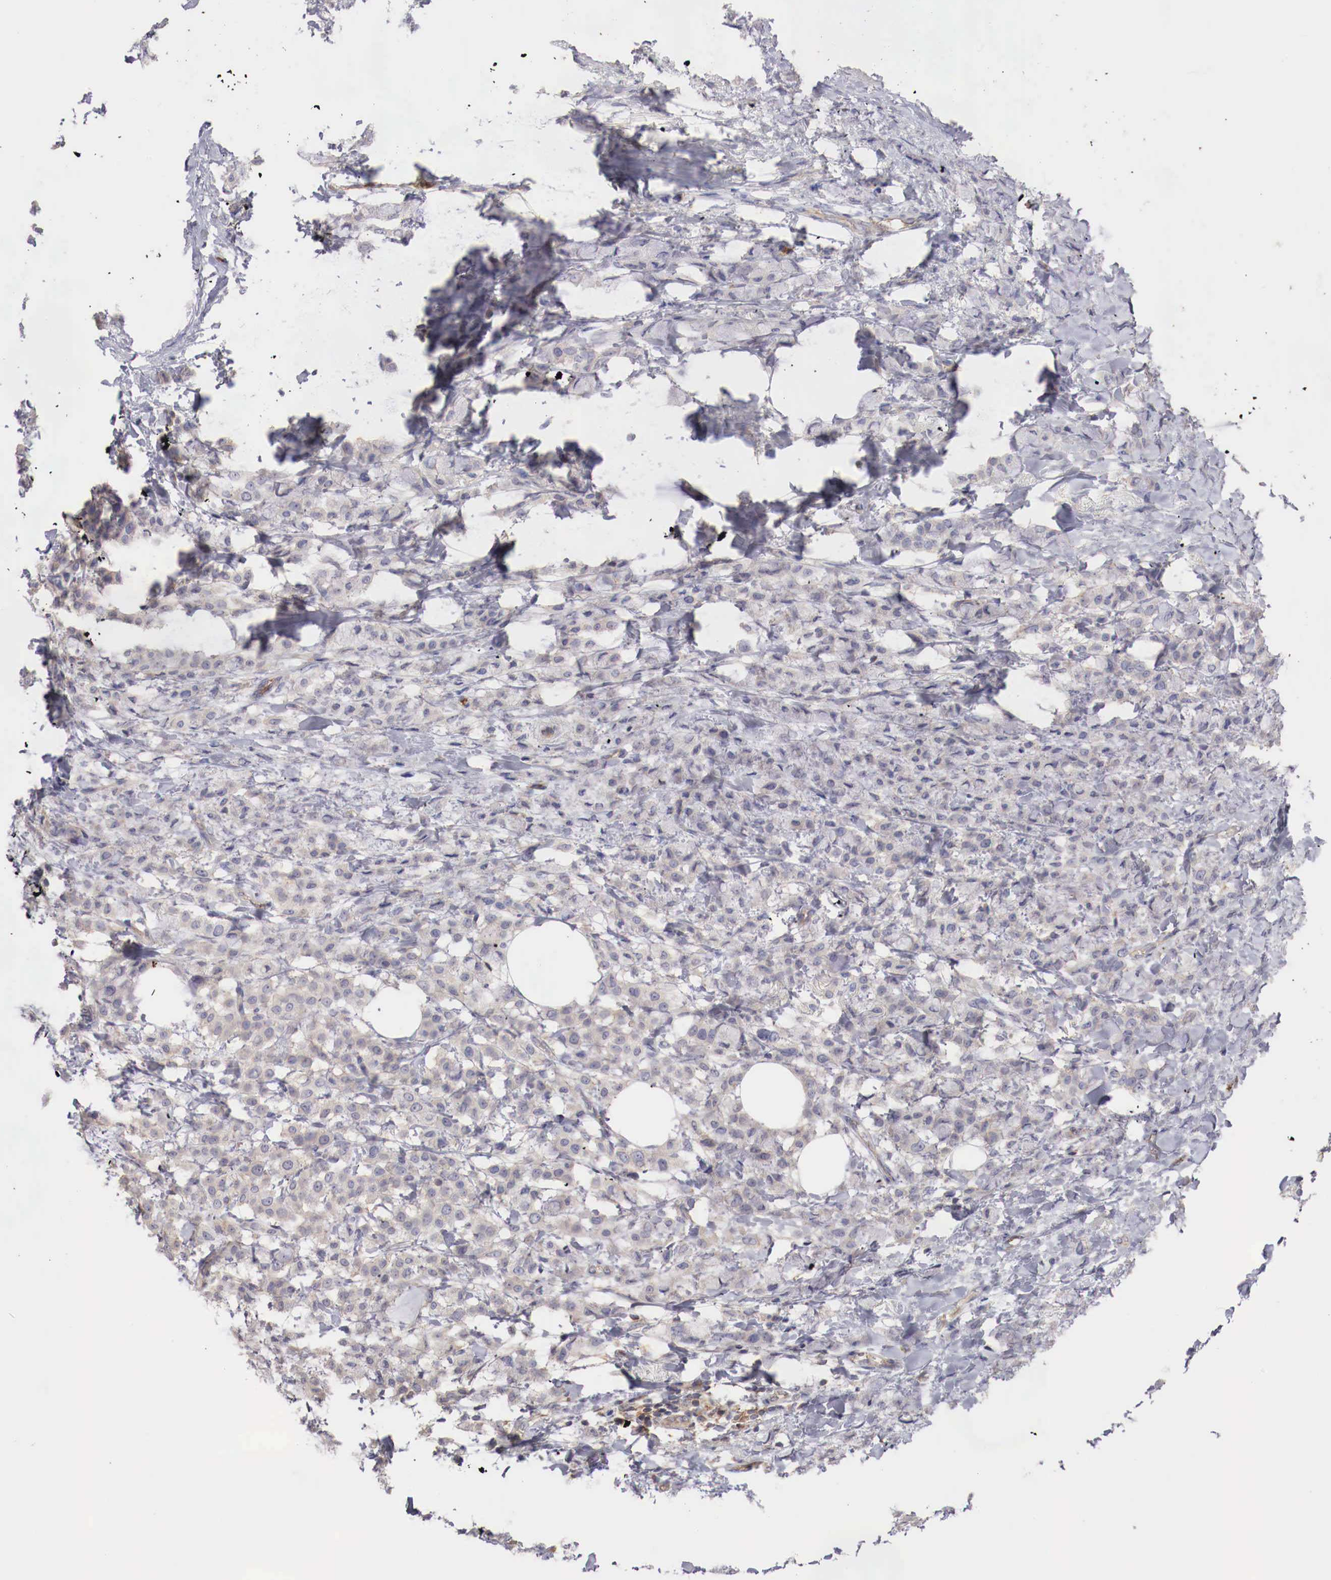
{"staining": {"intensity": "weak", "quantity": "<25%", "location": "cytoplasmic/membranous"}, "tissue": "breast cancer", "cell_type": "Tumor cells", "image_type": "cancer", "snomed": [{"axis": "morphology", "description": "Lobular carcinoma"}, {"axis": "topography", "description": "Breast"}], "caption": "A histopathology image of breast lobular carcinoma stained for a protein exhibits no brown staining in tumor cells.", "gene": "PITPNA", "patient": {"sex": "female", "age": 85}}